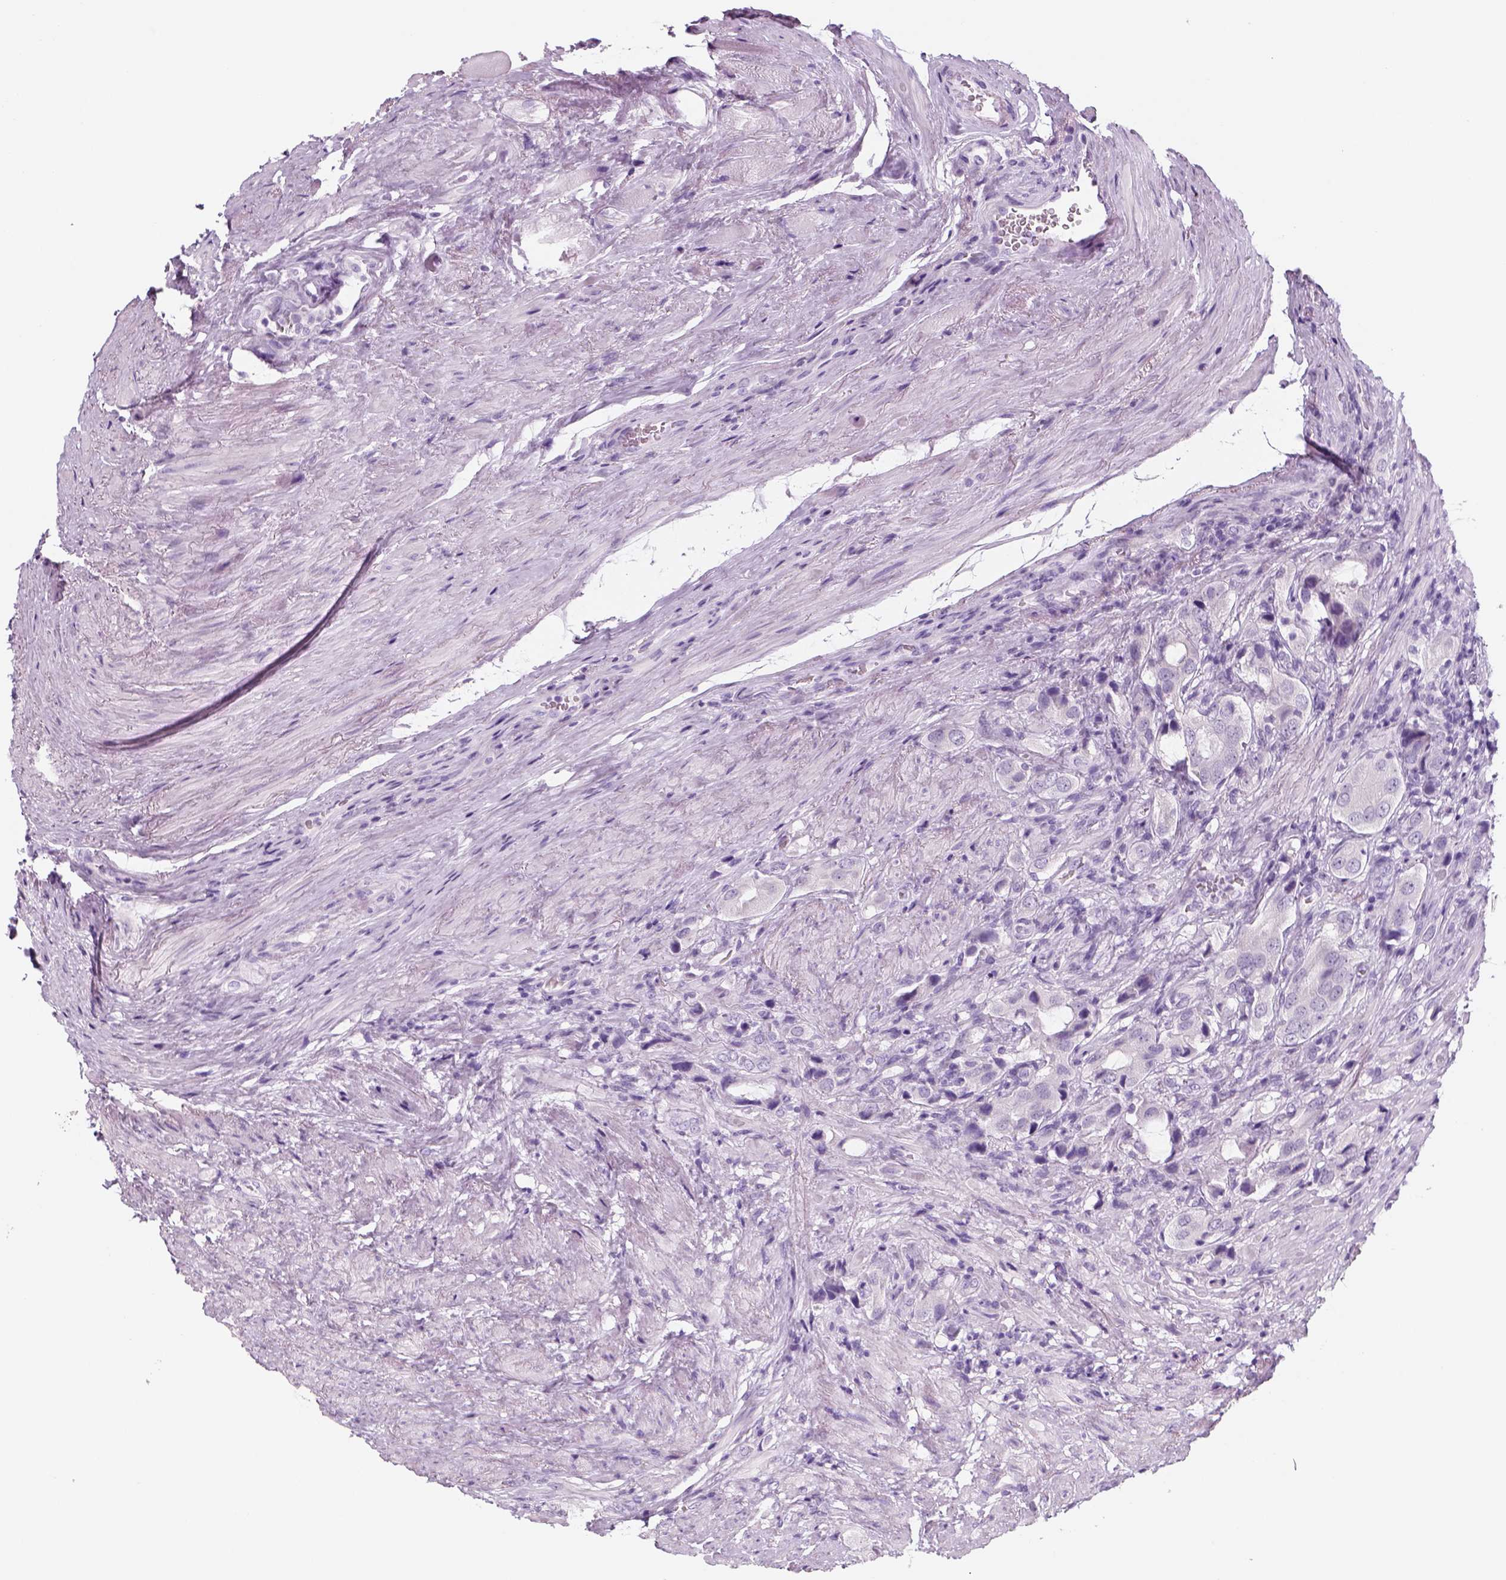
{"staining": {"intensity": "negative", "quantity": "none", "location": "none"}, "tissue": "prostate cancer", "cell_type": "Tumor cells", "image_type": "cancer", "snomed": [{"axis": "morphology", "description": "Adenocarcinoma, NOS"}, {"axis": "topography", "description": "Prostate"}], "caption": "Immunohistochemistry (IHC) histopathology image of neoplastic tissue: human prostate cancer (adenocarcinoma) stained with DAB displays no significant protein positivity in tumor cells.", "gene": "KRTAP11-1", "patient": {"sex": "male", "age": 63}}